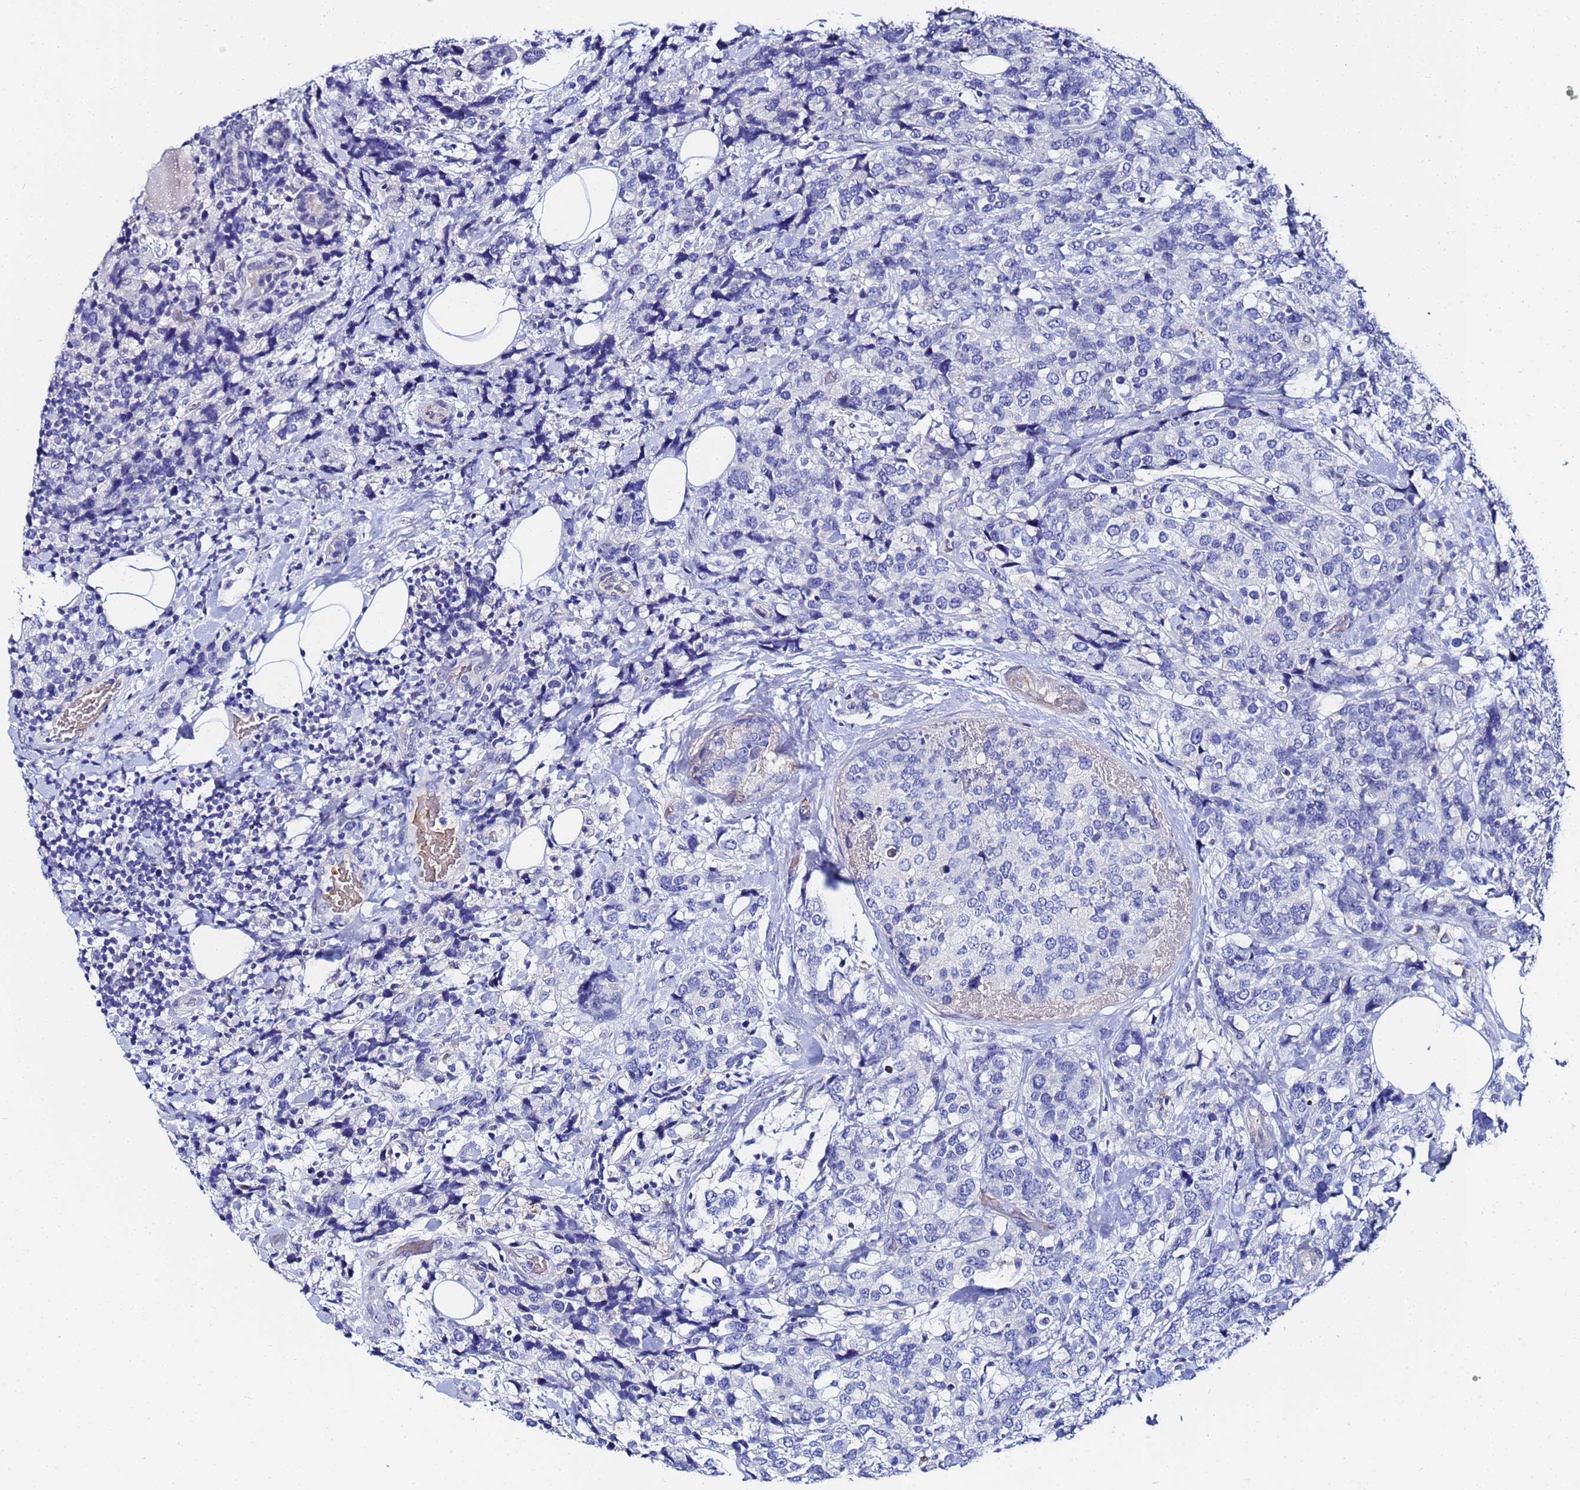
{"staining": {"intensity": "negative", "quantity": "none", "location": "none"}, "tissue": "breast cancer", "cell_type": "Tumor cells", "image_type": "cancer", "snomed": [{"axis": "morphology", "description": "Lobular carcinoma"}, {"axis": "topography", "description": "Breast"}], "caption": "High power microscopy photomicrograph of an immunohistochemistry micrograph of breast lobular carcinoma, revealing no significant staining in tumor cells. (DAB (3,3'-diaminobenzidine) immunohistochemistry visualized using brightfield microscopy, high magnification).", "gene": "ZNF26", "patient": {"sex": "female", "age": 59}}